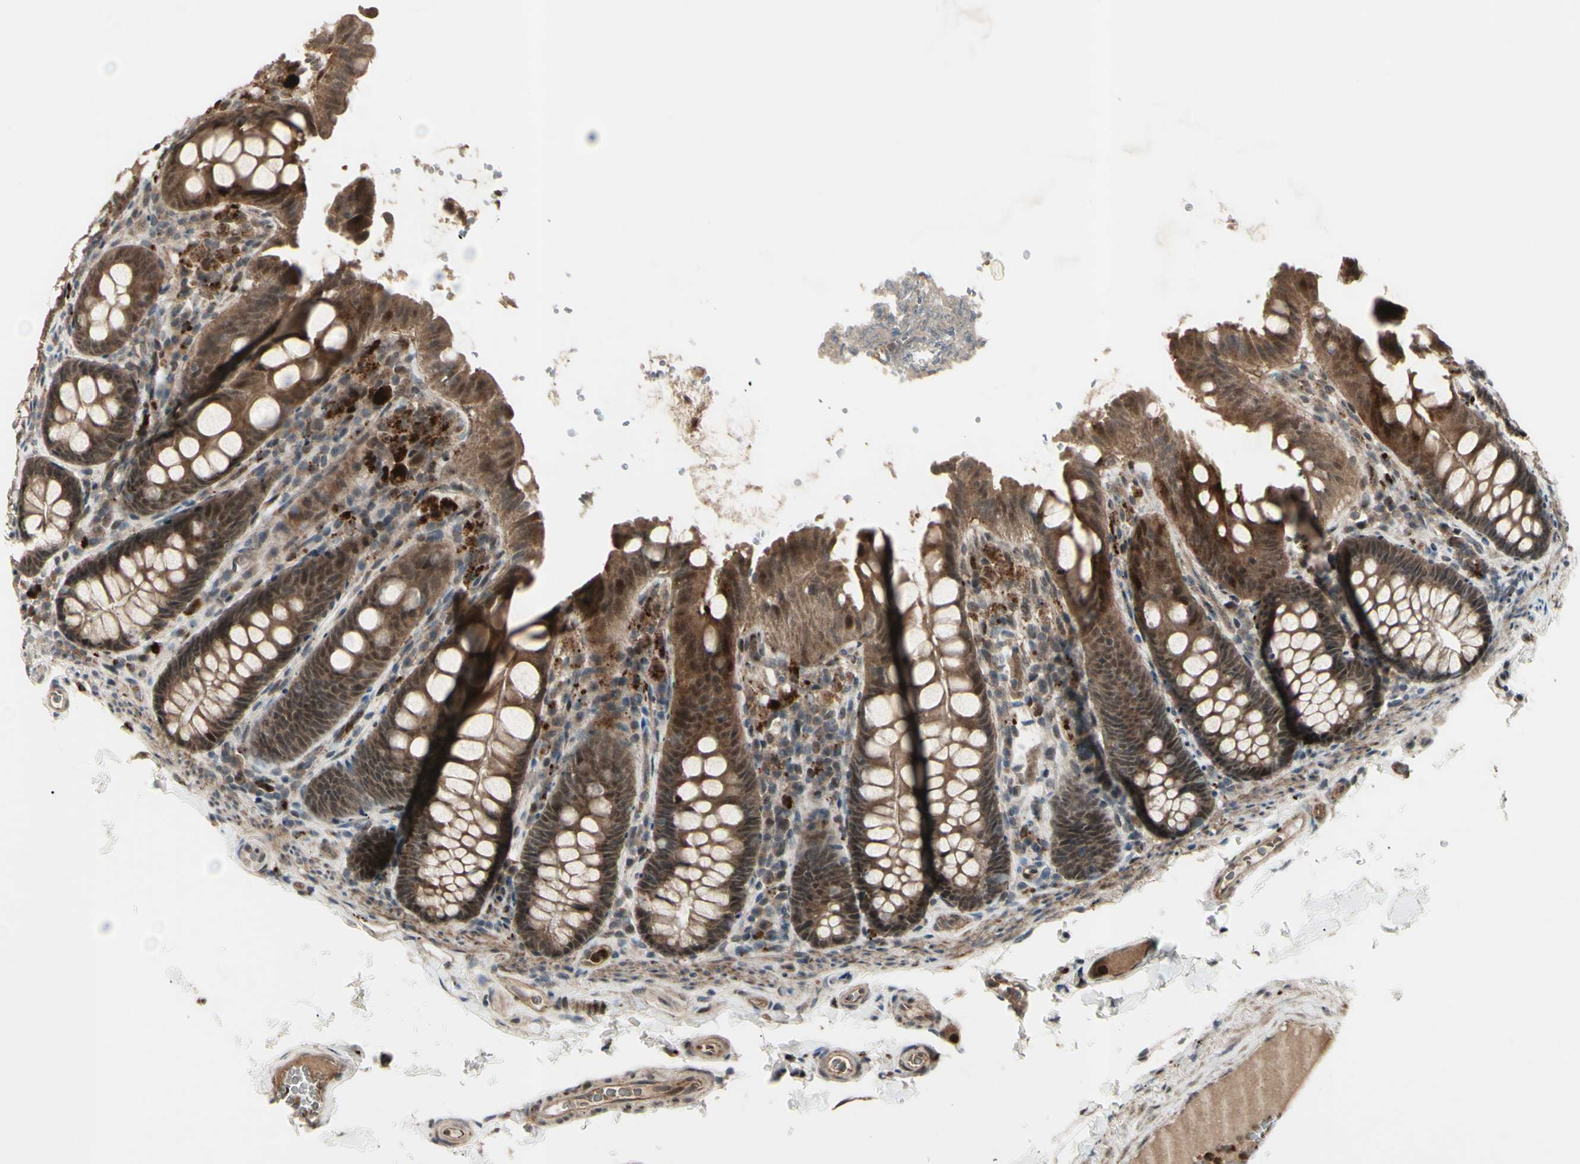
{"staining": {"intensity": "moderate", "quantity": ">75%", "location": "cytoplasmic/membranous"}, "tissue": "colon", "cell_type": "Endothelial cells", "image_type": "normal", "snomed": [{"axis": "morphology", "description": "Normal tissue, NOS"}, {"axis": "topography", "description": "Colon"}], "caption": "Immunohistochemical staining of benign human colon shows moderate cytoplasmic/membranous protein staining in approximately >75% of endothelial cells.", "gene": "MLF2", "patient": {"sex": "female", "age": 61}}